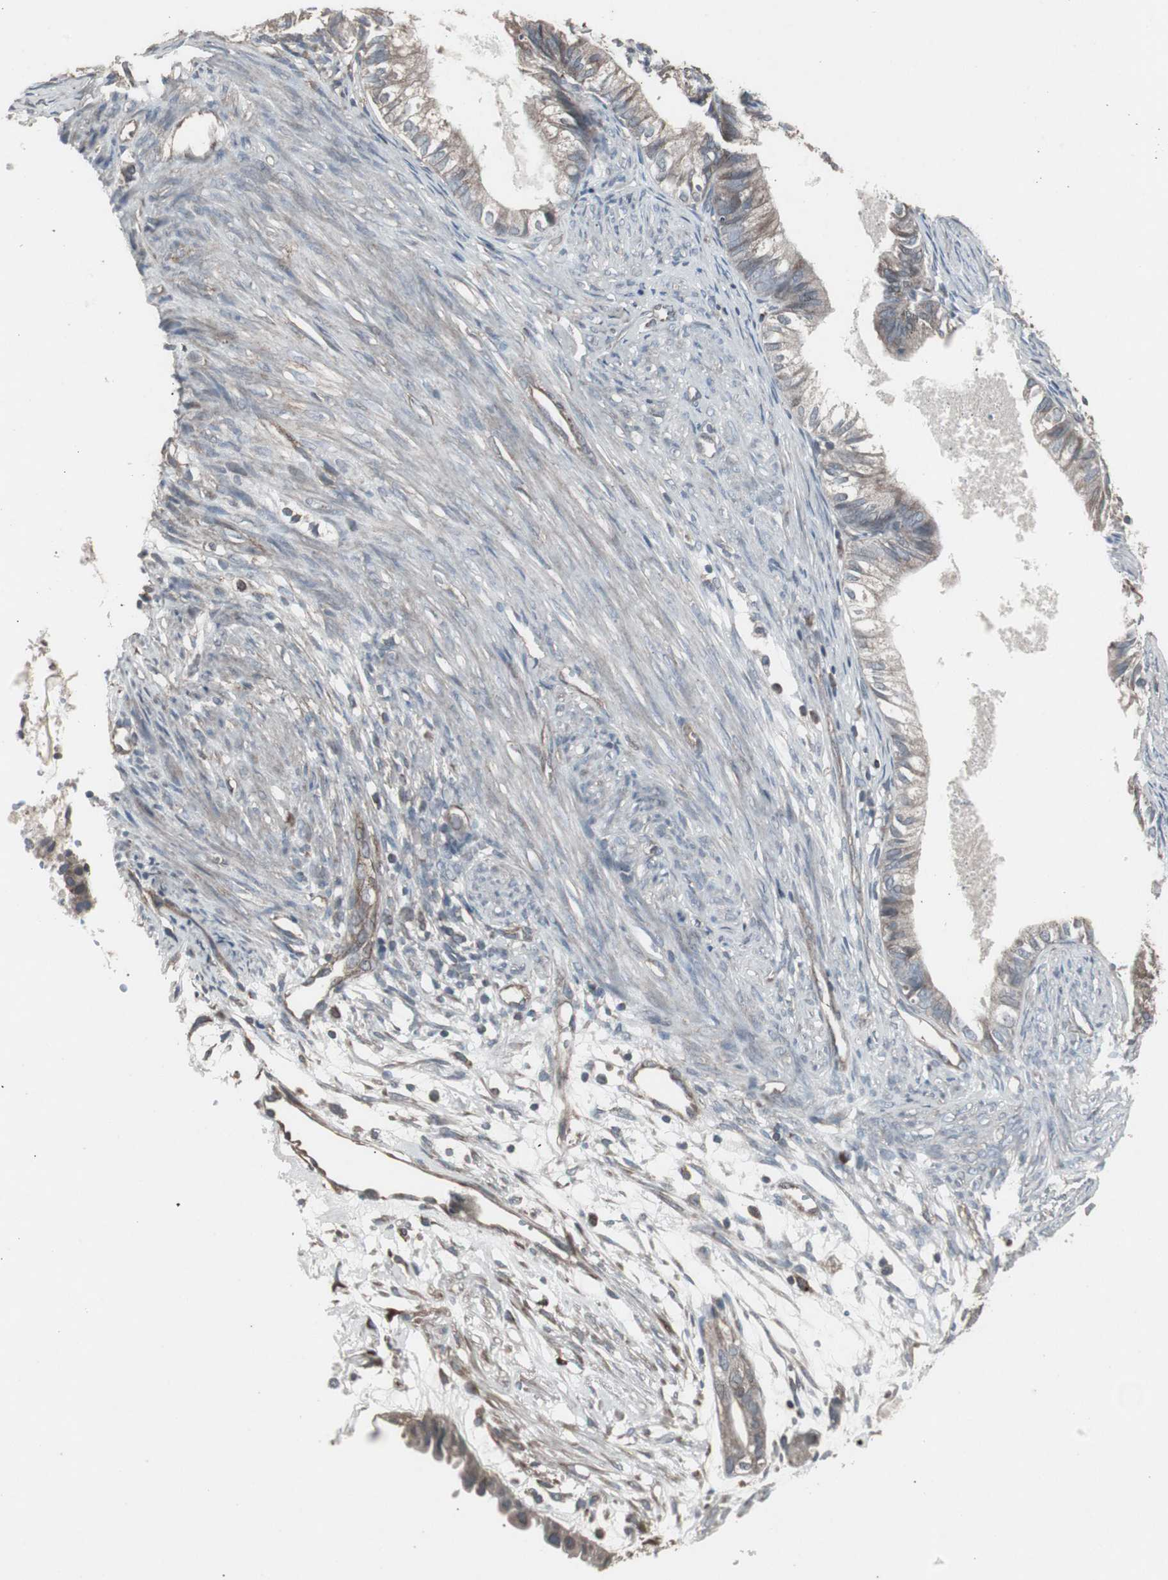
{"staining": {"intensity": "weak", "quantity": "<25%", "location": "cytoplasmic/membranous"}, "tissue": "cervical cancer", "cell_type": "Tumor cells", "image_type": "cancer", "snomed": [{"axis": "morphology", "description": "Normal tissue, NOS"}, {"axis": "morphology", "description": "Adenocarcinoma, NOS"}, {"axis": "topography", "description": "Cervix"}, {"axis": "topography", "description": "Endometrium"}], "caption": "This histopathology image is of adenocarcinoma (cervical) stained with IHC to label a protein in brown with the nuclei are counter-stained blue. There is no staining in tumor cells.", "gene": "SSTR2", "patient": {"sex": "female", "age": 86}}